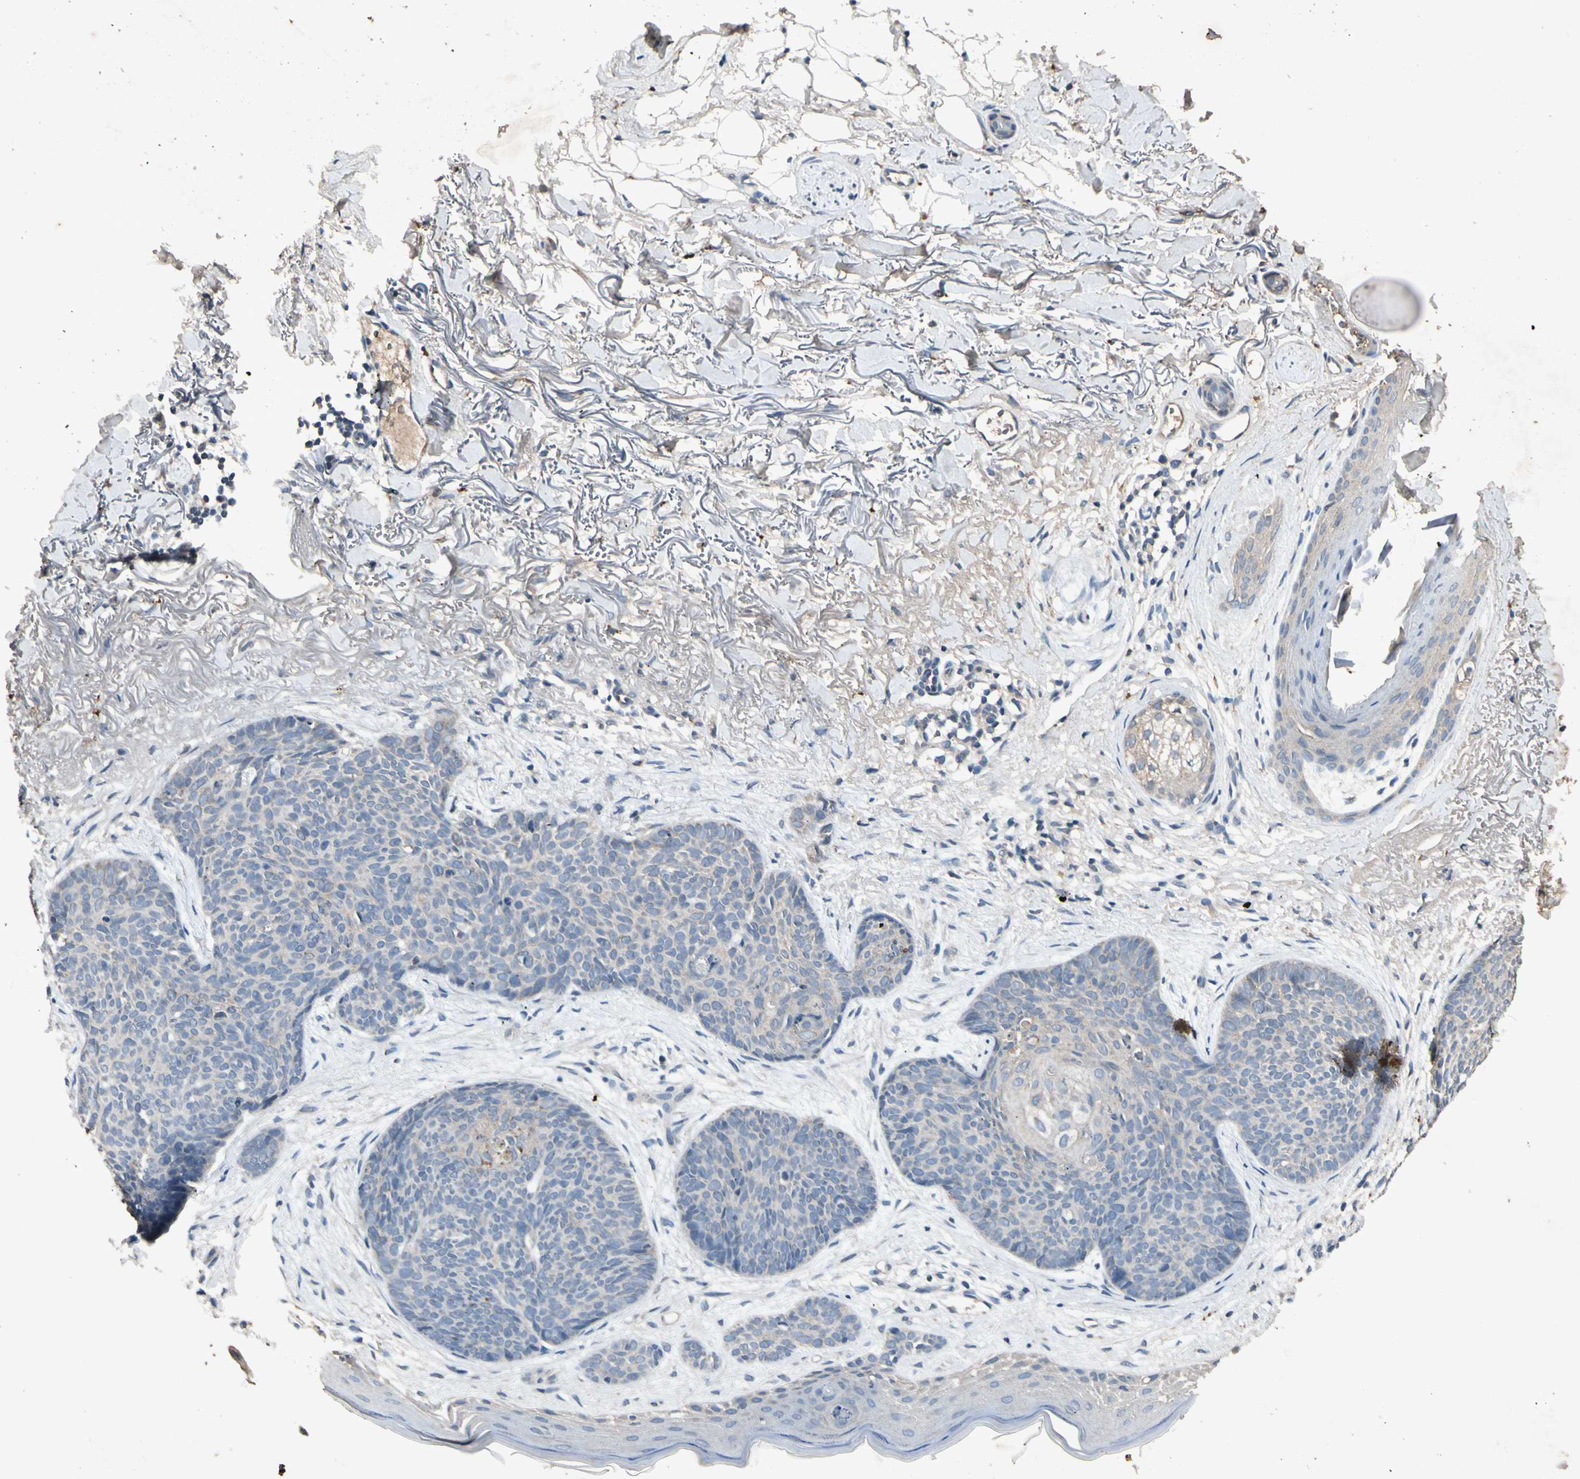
{"staining": {"intensity": "weak", "quantity": "<25%", "location": "cytoplasmic/membranous"}, "tissue": "skin cancer", "cell_type": "Tumor cells", "image_type": "cancer", "snomed": [{"axis": "morphology", "description": "Normal tissue, NOS"}, {"axis": "morphology", "description": "Basal cell carcinoma"}, {"axis": "topography", "description": "Skin"}], "caption": "This image is of skin cancer stained with immunohistochemistry (IHC) to label a protein in brown with the nuclei are counter-stained blue. There is no expression in tumor cells.", "gene": "GPLD1", "patient": {"sex": "female", "age": 70}}